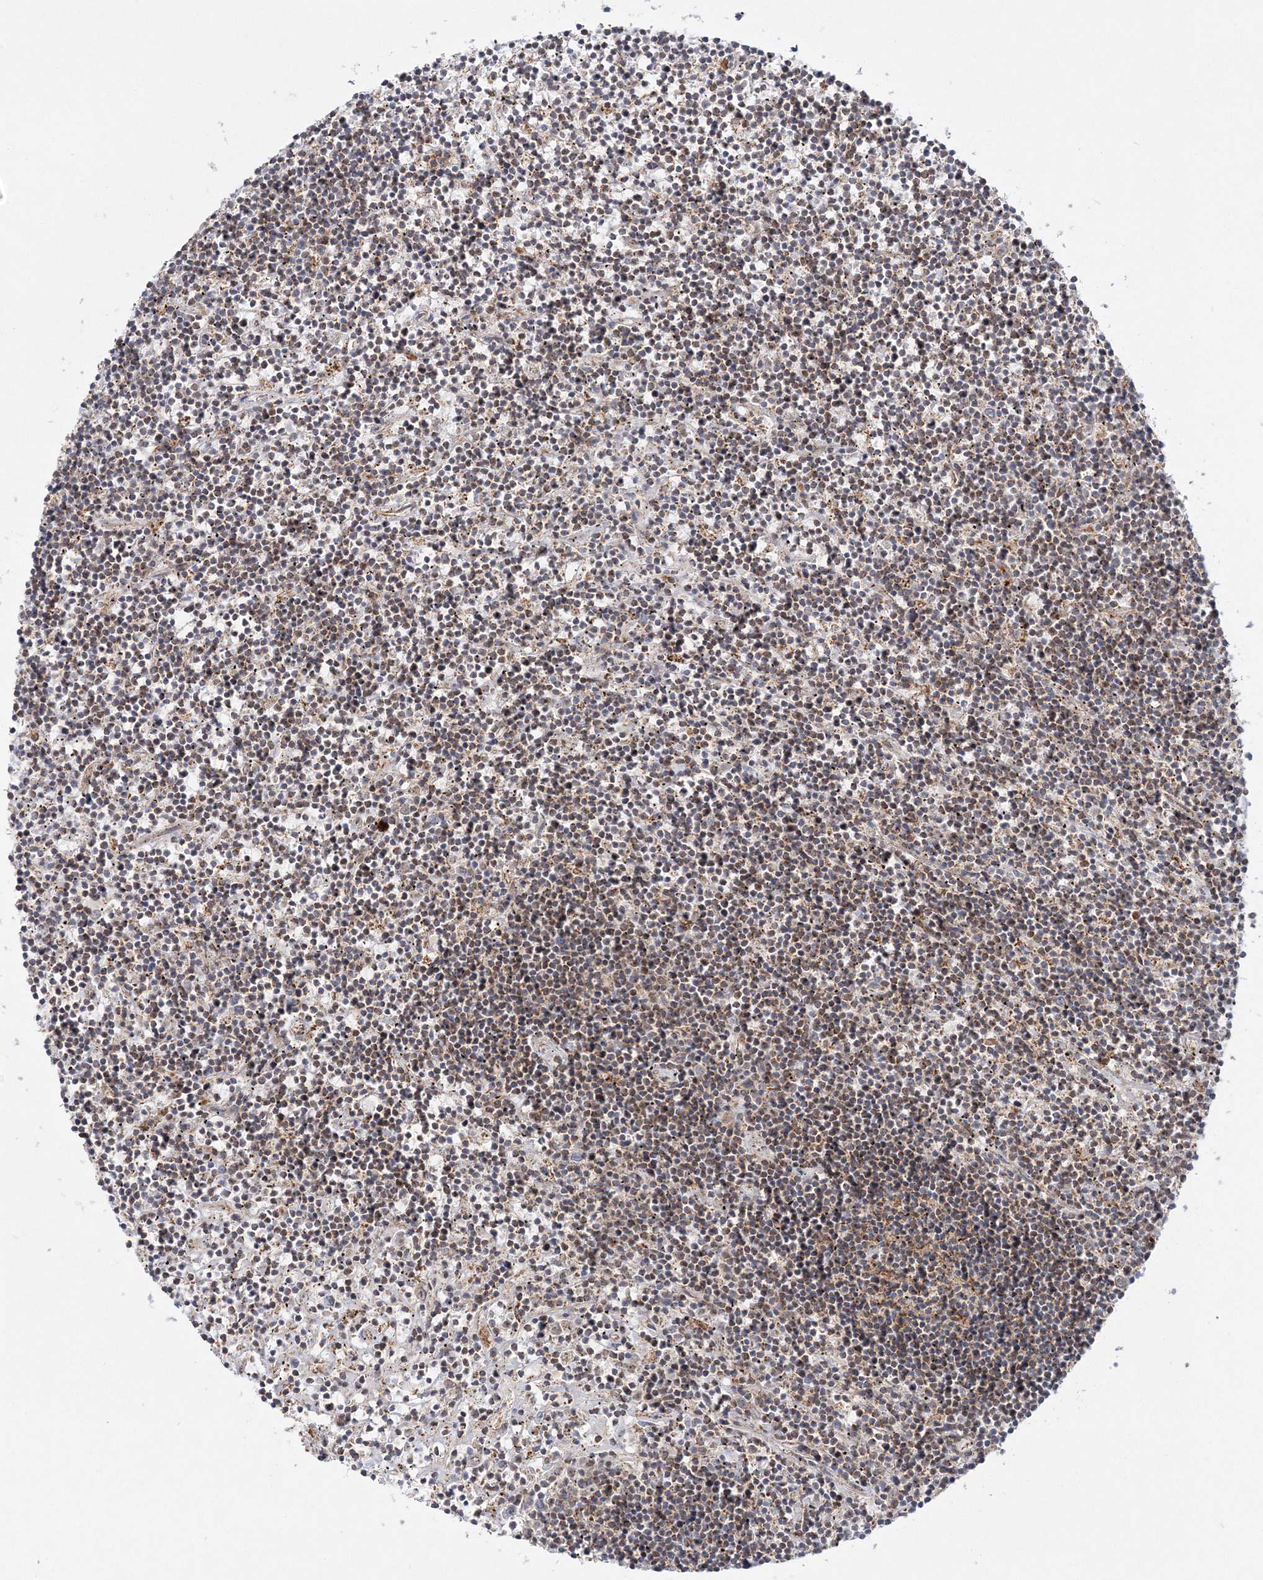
{"staining": {"intensity": "negative", "quantity": "none", "location": "none"}, "tissue": "lymphoma", "cell_type": "Tumor cells", "image_type": "cancer", "snomed": [{"axis": "morphology", "description": "Malignant lymphoma, non-Hodgkin's type, Low grade"}, {"axis": "topography", "description": "Spleen"}], "caption": "This is an immunohistochemistry (IHC) image of human malignant lymphoma, non-Hodgkin's type (low-grade). There is no positivity in tumor cells.", "gene": "RAB11FIP2", "patient": {"sex": "male", "age": 76}}